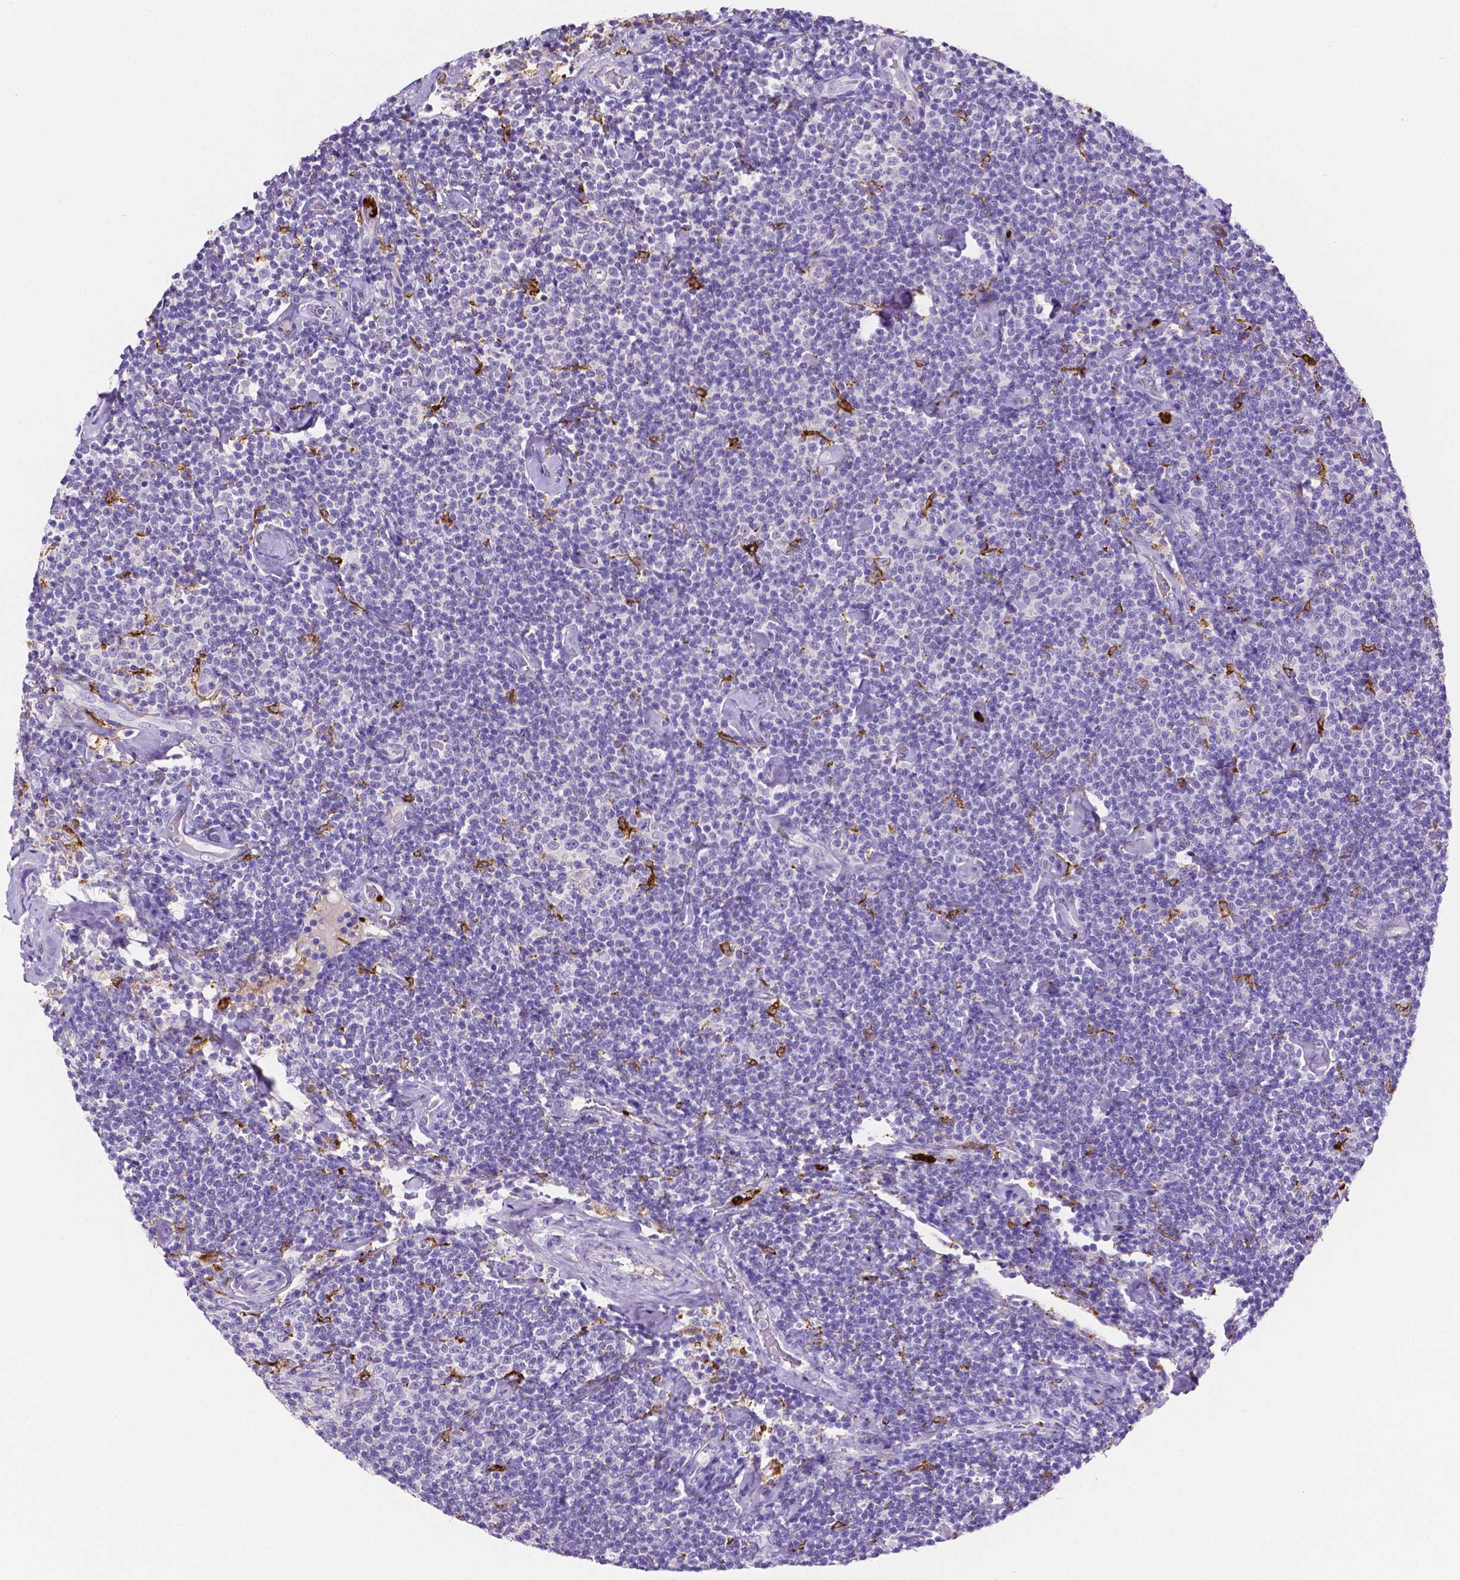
{"staining": {"intensity": "negative", "quantity": "none", "location": "none"}, "tissue": "lymphoma", "cell_type": "Tumor cells", "image_type": "cancer", "snomed": [{"axis": "morphology", "description": "Malignant lymphoma, non-Hodgkin's type, Low grade"}, {"axis": "topography", "description": "Lymph node"}], "caption": "Tumor cells are negative for protein expression in human malignant lymphoma, non-Hodgkin's type (low-grade).", "gene": "MMP9", "patient": {"sex": "male", "age": 81}}